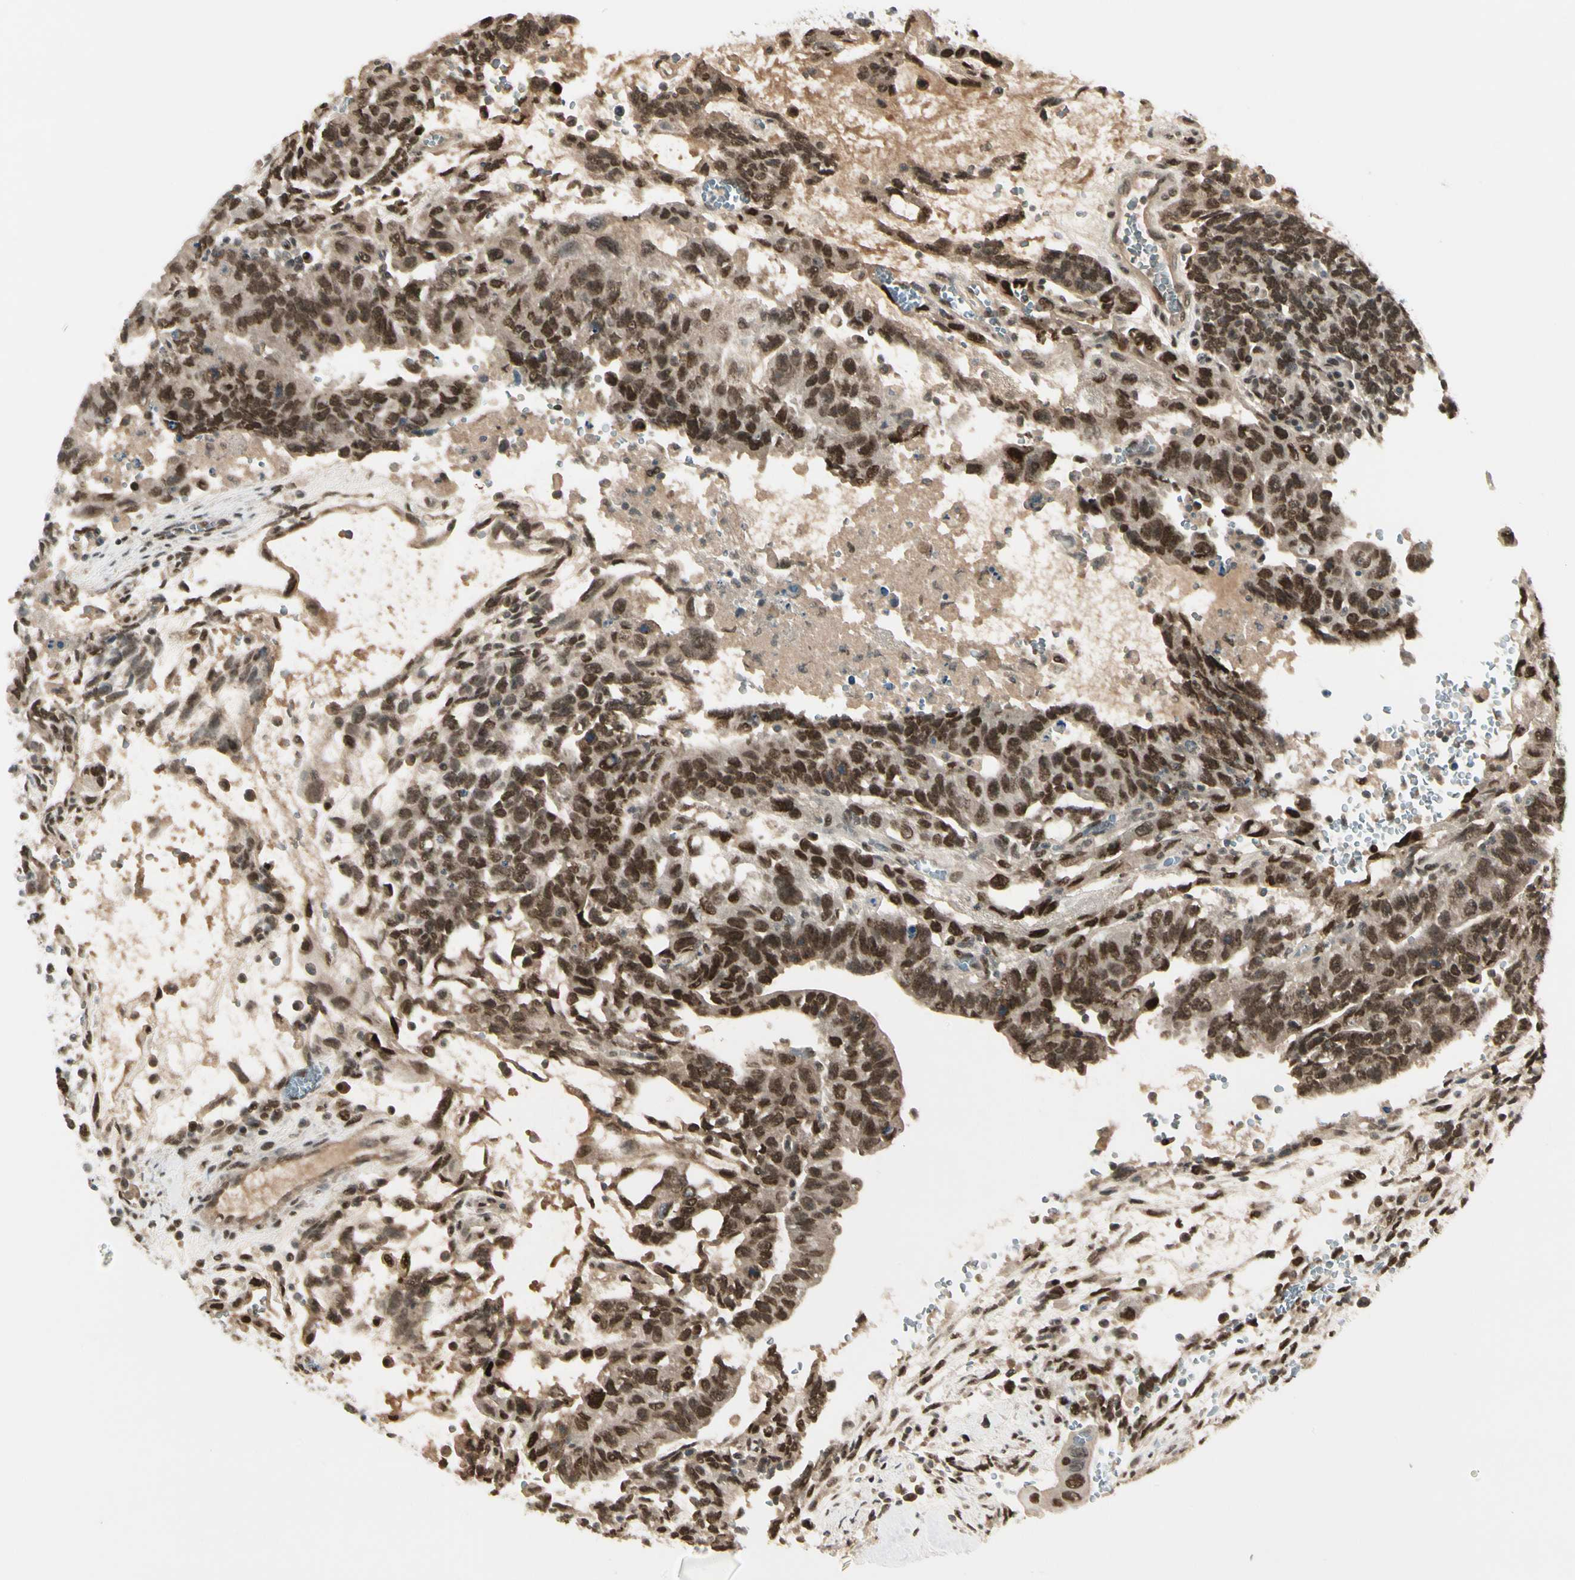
{"staining": {"intensity": "strong", "quantity": ">75%", "location": "nuclear"}, "tissue": "testis cancer", "cell_type": "Tumor cells", "image_type": "cancer", "snomed": [{"axis": "morphology", "description": "Seminoma, NOS"}, {"axis": "morphology", "description": "Carcinoma, Embryonal, NOS"}, {"axis": "topography", "description": "Testis"}], "caption": "Protein staining of testis embryonal carcinoma tissue displays strong nuclear staining in about >75% of tumor cells.", "gene": "GTF3A", "patient": {"sex": "male", "age": 52}}